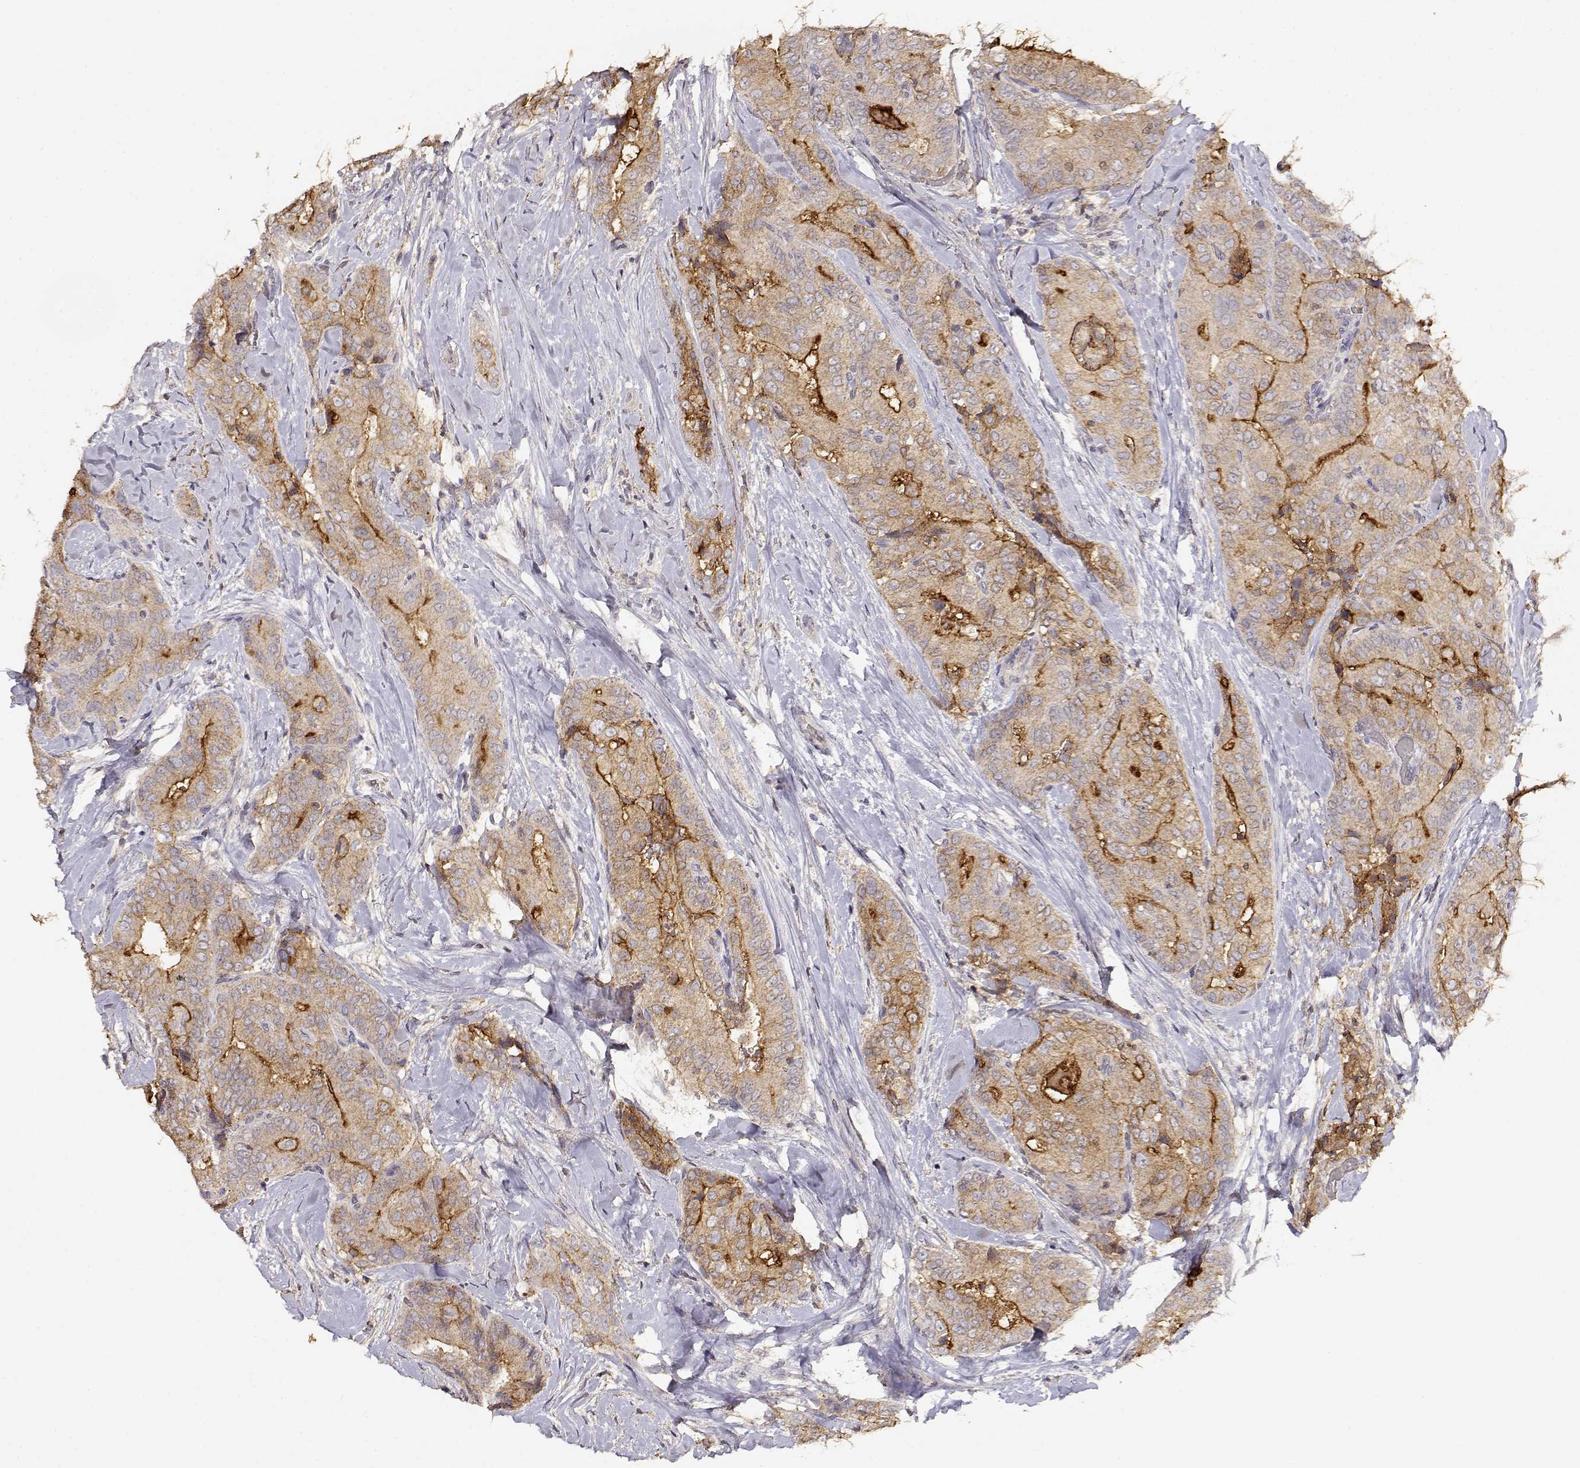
{"staining": {"intensity": "moderate", "quantity": "25%-75%", "location": "cytoplasmic/membranous"}, "tissue": "thyroid cancer", "cell_type": "Tumor cells", "image_type": "cancer", "snomed": [{"axis": "morphology", "description": "Papillary adenocarcinoma, NOS"}, {"axis": "topography", "description": "Thyroid gland"}], "caption": "A histopathology image of human papillary adenocarcinoma (thyroid) stained for a protein demonstrates moderate cytoplasmic/membranous brown staining in tumor cells.", "gene": "TNFRSF10C", "patient": {"sex": "male", "age": 61}}